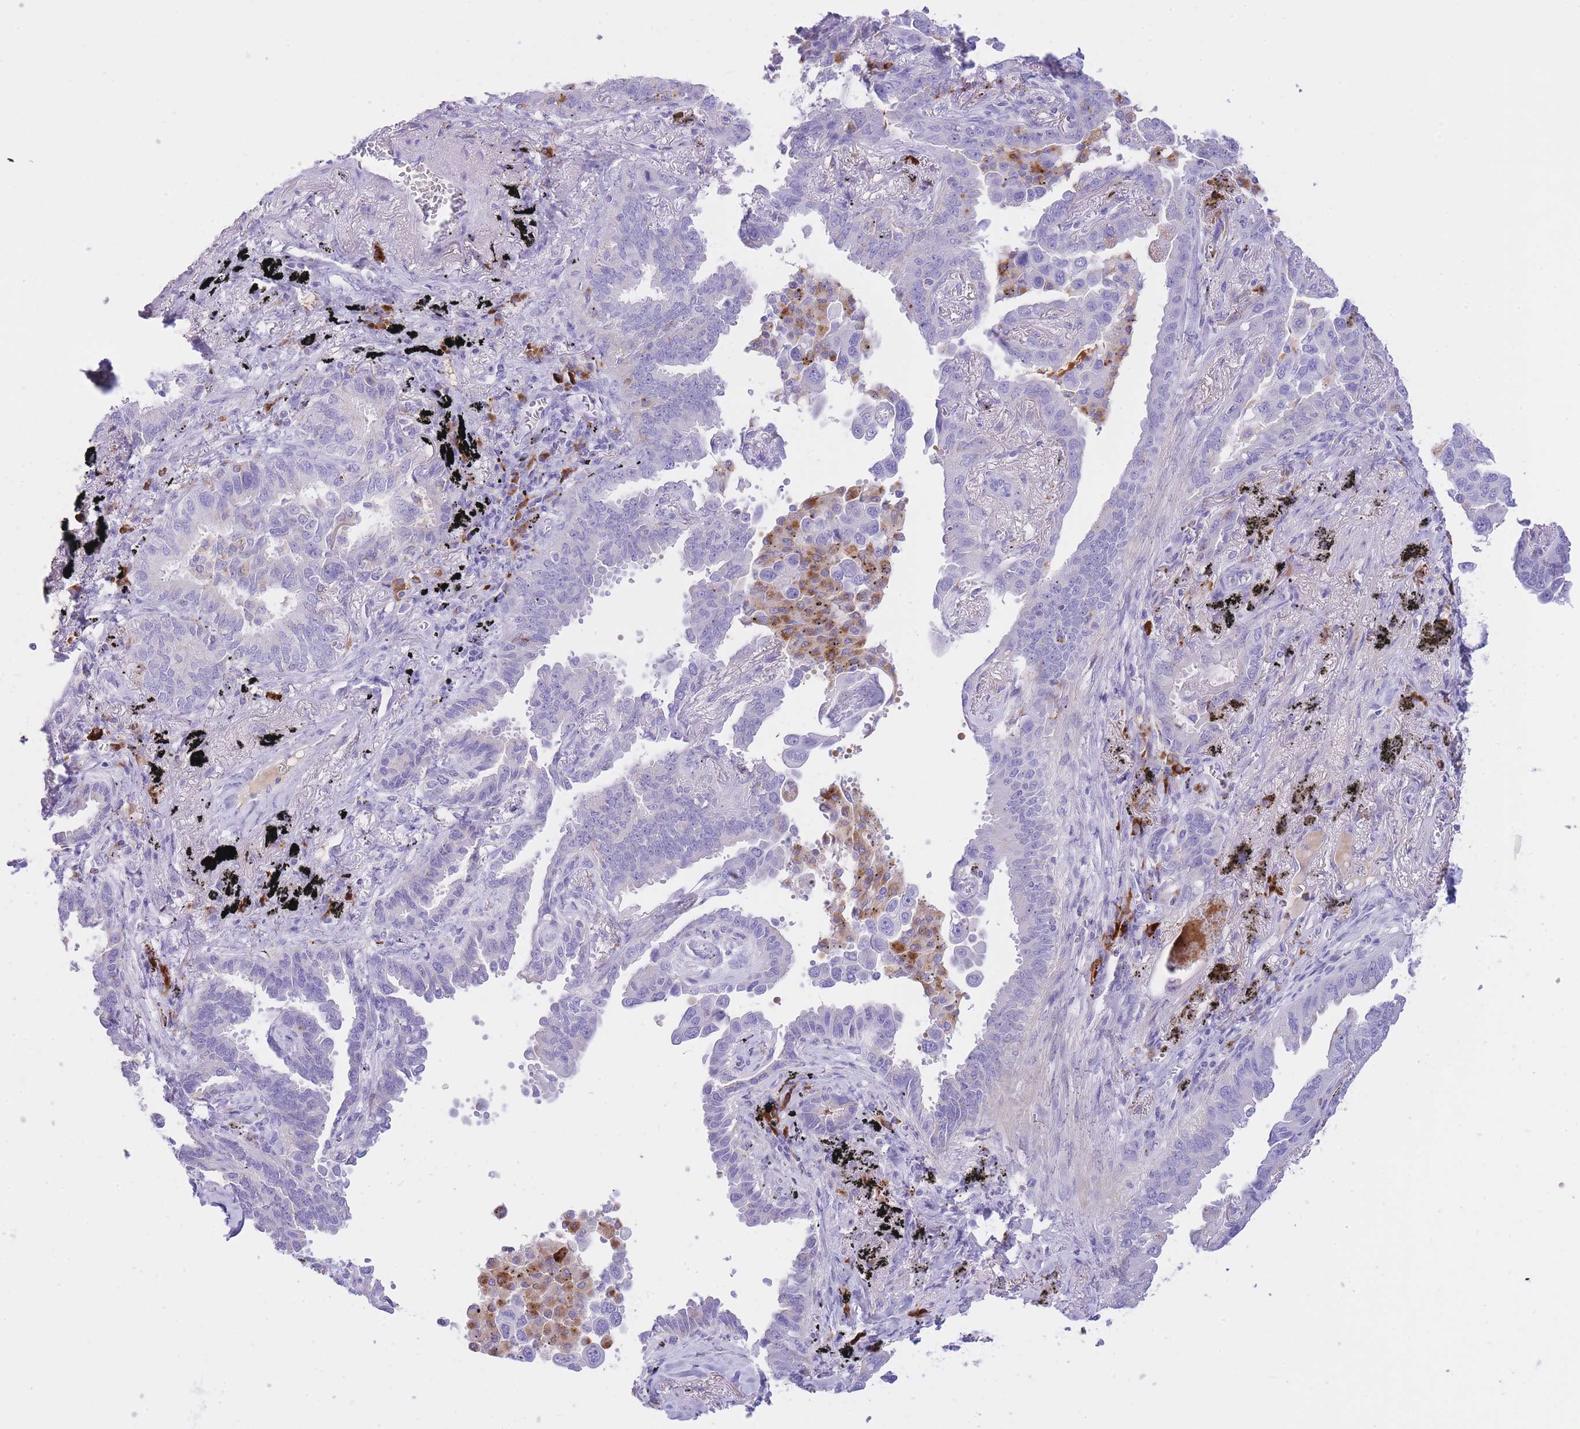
{"staining": {"intensity": "negative", "quantity": "none", "location": "none"}, "tissue": "lung cancer", "cell_type": "Tumor cells", "image_type": "cancer", "snomed": [{"axis": "morphology", "description": "Adenocarcinoma, NOS"}, {"axis": "topography", "description": "Lung"}], "caption": "An immunohistochemistry (IHC) photomicrograph of lung adenocarcinoma is shown. There is no staining in tumor cells of lung adenocarcinoma.", "gene": "PLBD1", "patient": {"sex": "male", "age": 67}}